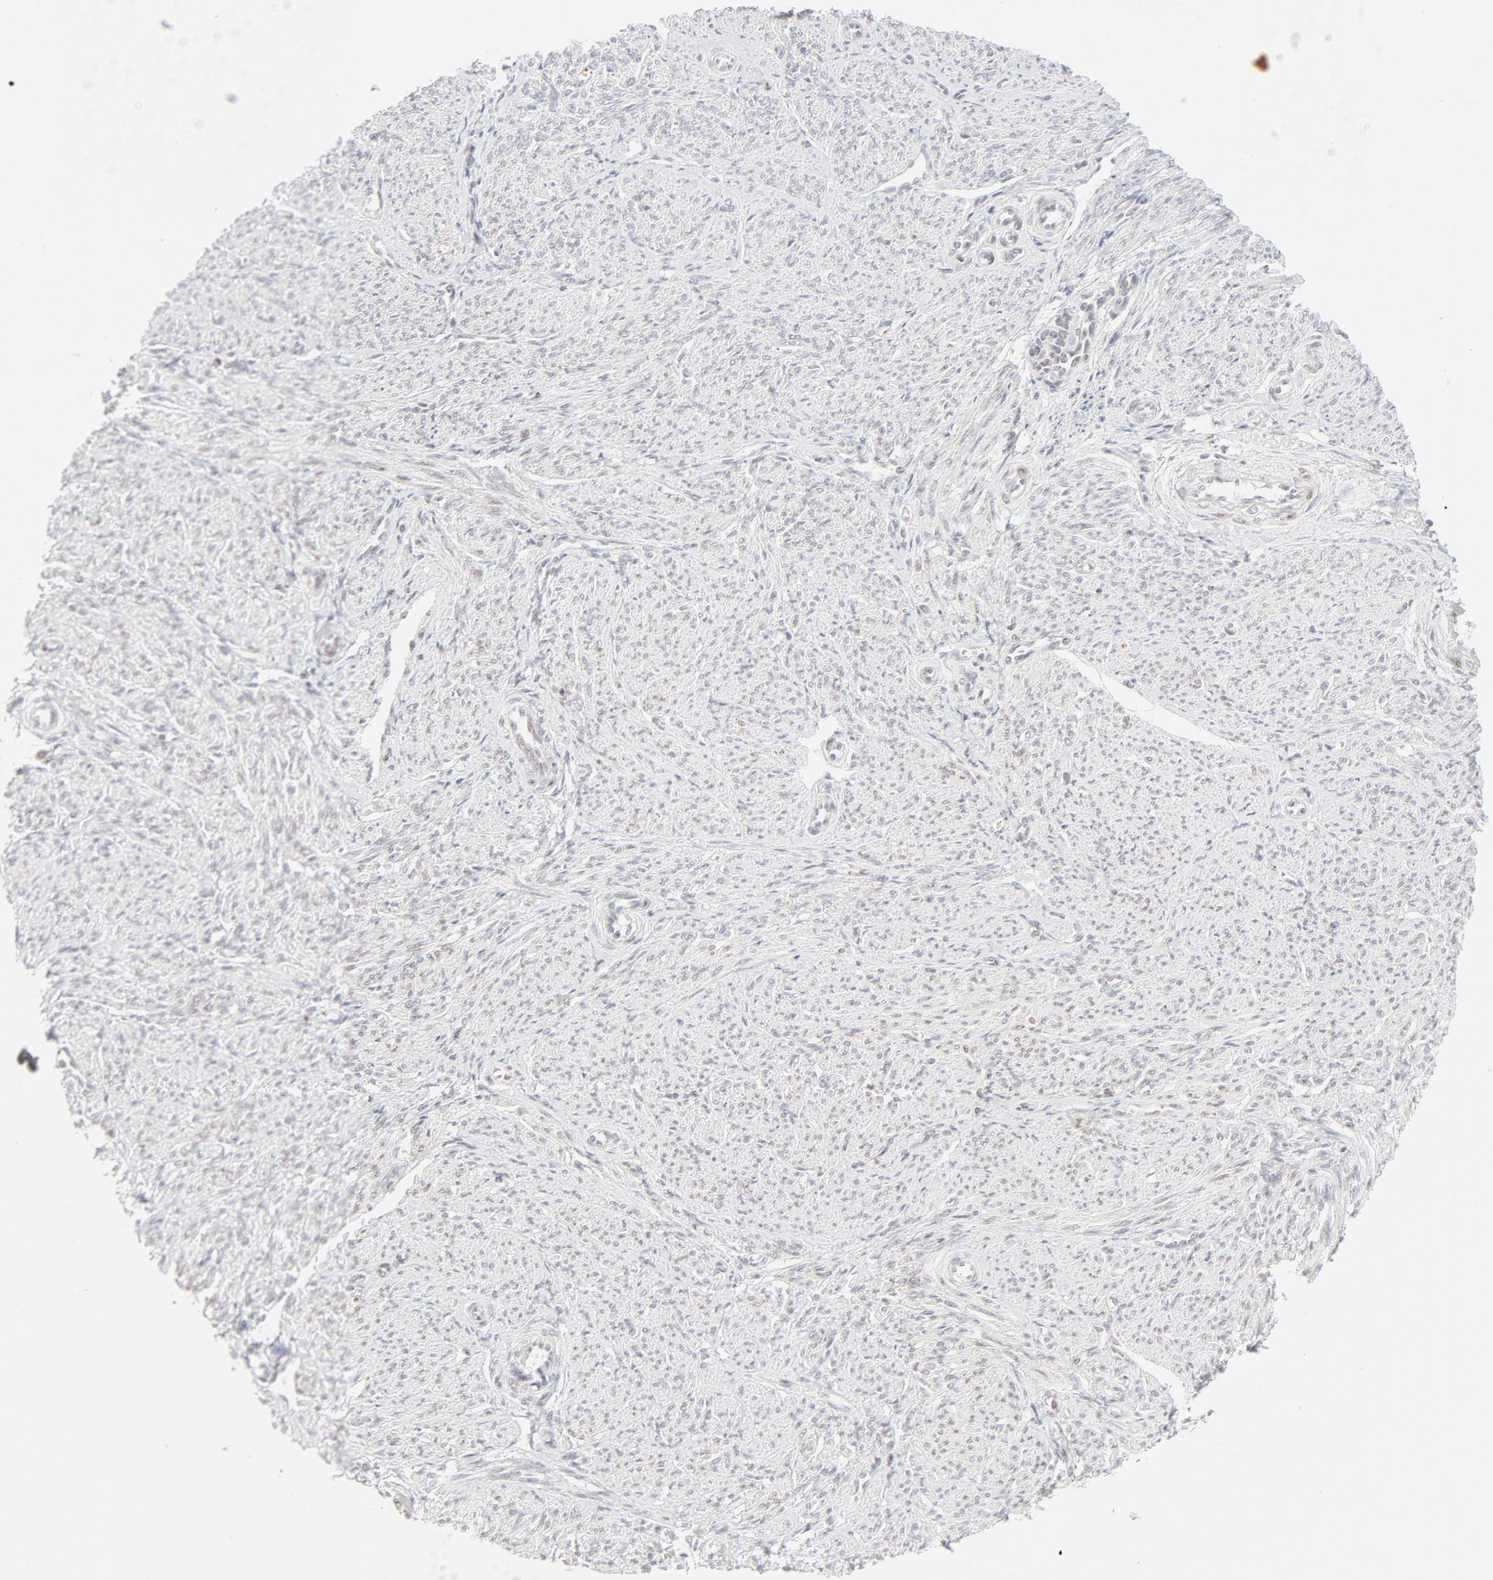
{"staining": {"intensity": "negative", "quantity": "none", "location": "none"}, "tissue": "smooth muscle", "cell_type": "Smooth muscle cells", "image_type": "normal", "snomed": [{"axis": "morphology", "description": "Normal tissue, NOS"}, {"axis": "topography", "description": "Smooth muscle"}], "caption": "A high-resolution image shows immunohistochemistry staining of normal smooth muscle, which displays no significant expression in smooth muscle cells.", "gene": "PRKCB", "patient": {"sex": "female", "age": 65}}